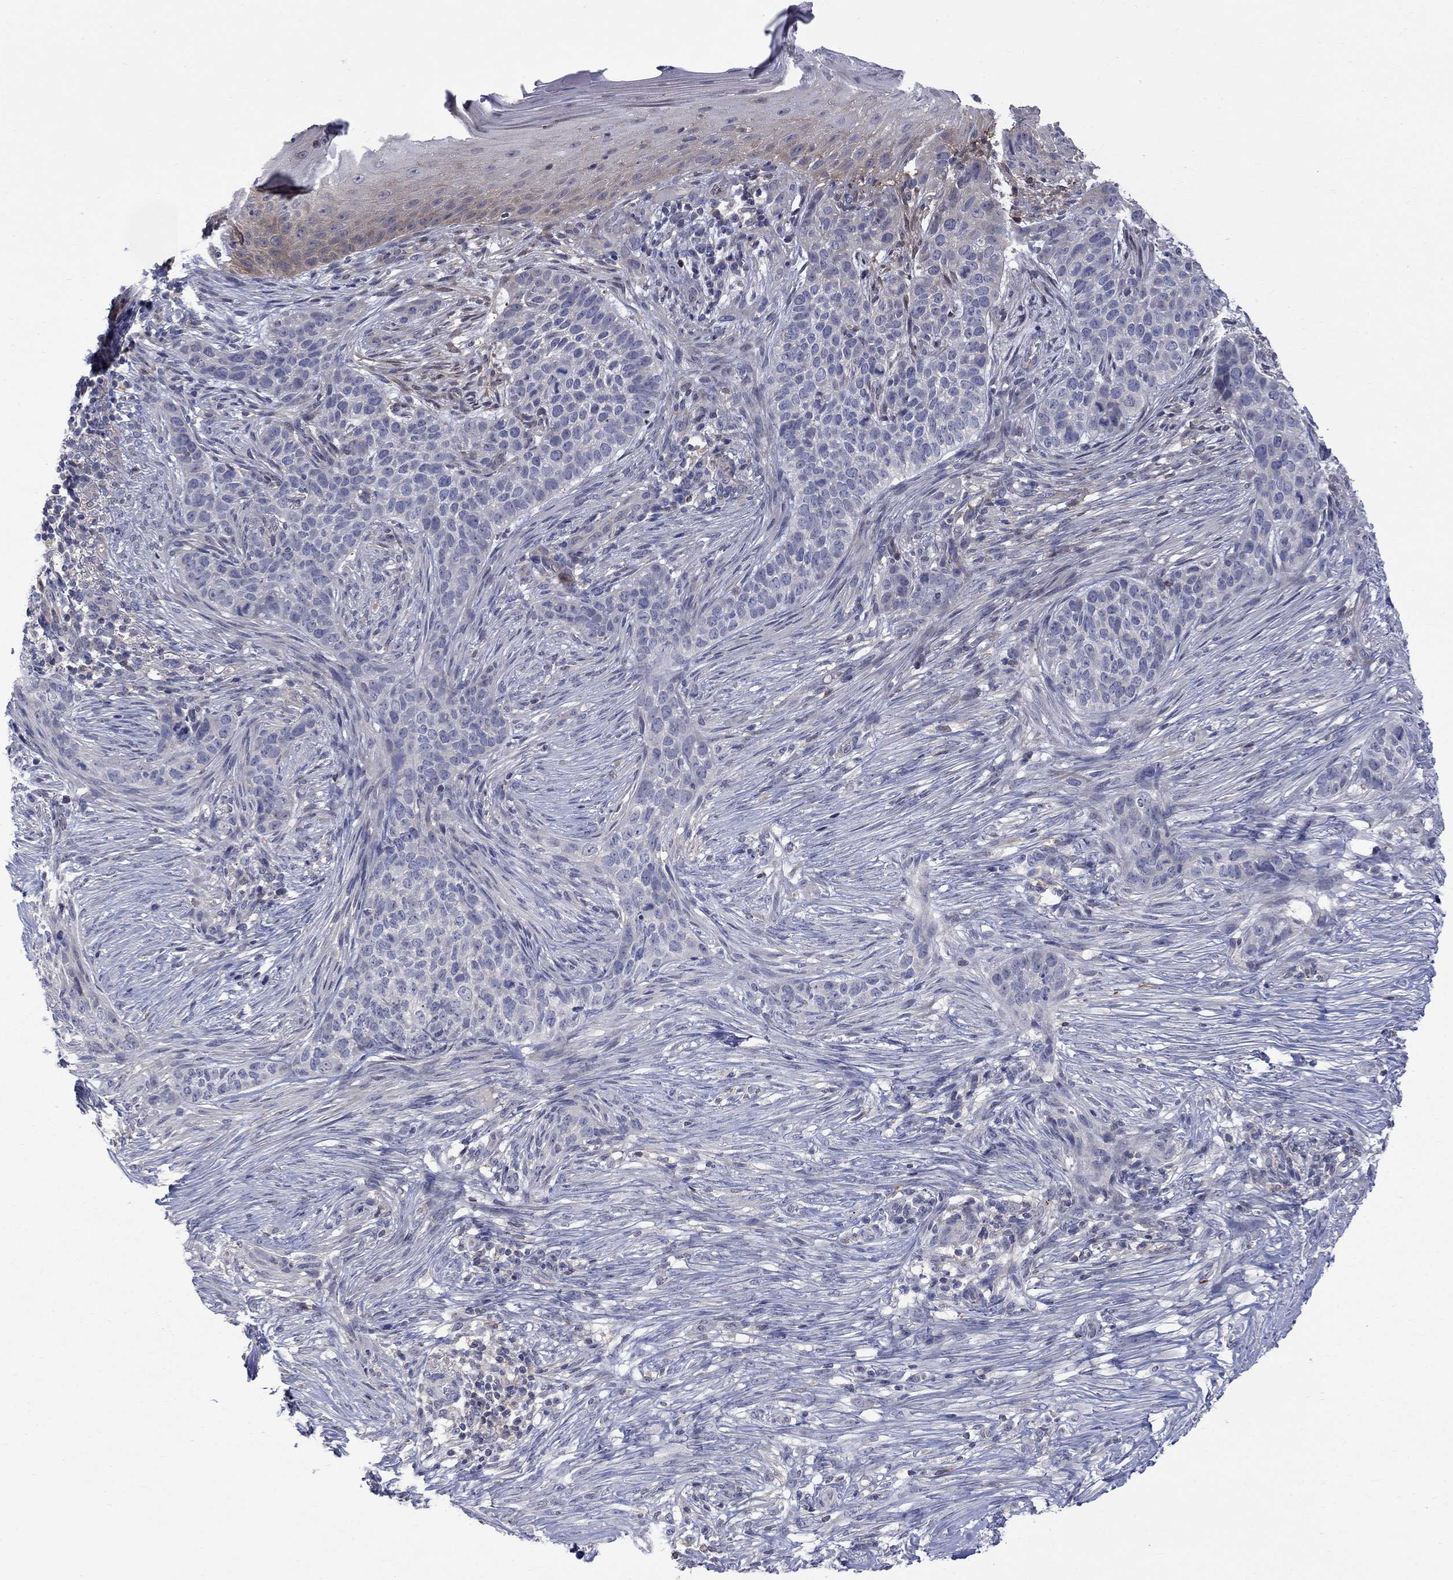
{"staining": {"intensity": "negative", "quantity": "none", "location": "none"}, "tissue": "skin cancer", "cell_type": "Tumor cells", "image_type": "cancer", "snomed": [{"axis": "morphology", "description": "Squamous cell carcinoma, NOS"}, {"axis": "topography", "description": "Skin"}], "caption": "This is an IHC histopathology image of skin cancer (squamous cell carcinoma). There is no expression in tumor cells.", "gene": "HKDC1", "patient": {"sex": "male", "age": 88}}